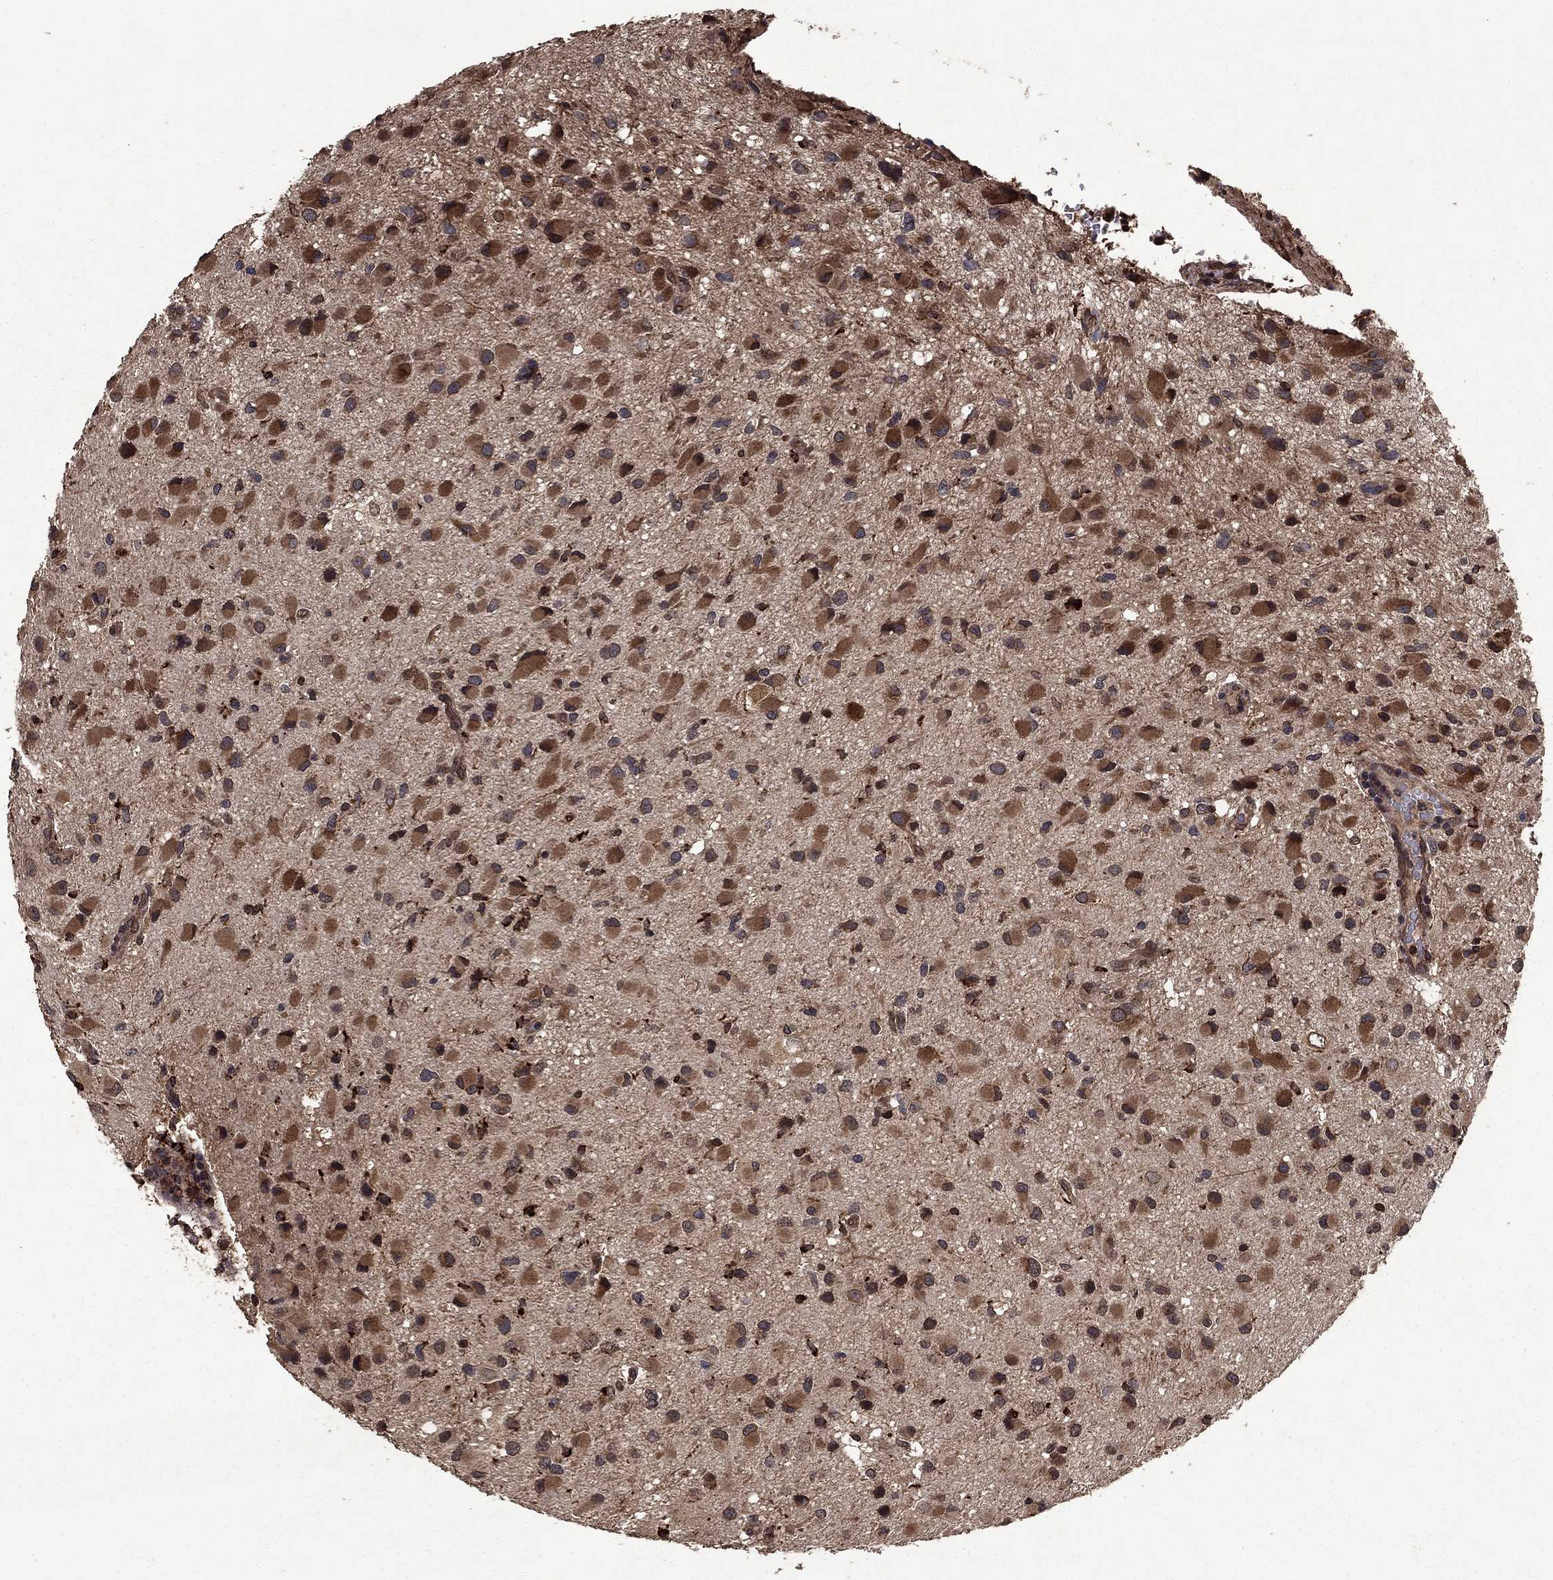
{"staining": {"intensity": "moderate", "quantity": ">75%", "location": "cytoplasmic/membranous"}, "tissue": "glioma", "cell_type": "Tumor cells", "image_type": "cancer", "snomed": [{"axis": "morphology", "description": "Glioma, malignant, Low grade"}, {"axis": "topography", "description": "Brain"}], "caption": "Immunohistochemistry (DAB (3,3'-diaminobenzidine)) staining of human glioma shows moderate cytoplasmic/membranous protein staining in about >75% of tumor cells. The staining is performed using DAB brown chromogen to label protein expression. The nuclei are counter-stained blue using hematoxylin.", "gene": "DHRS1", "patient": {"sex": "female", "age": 32}}